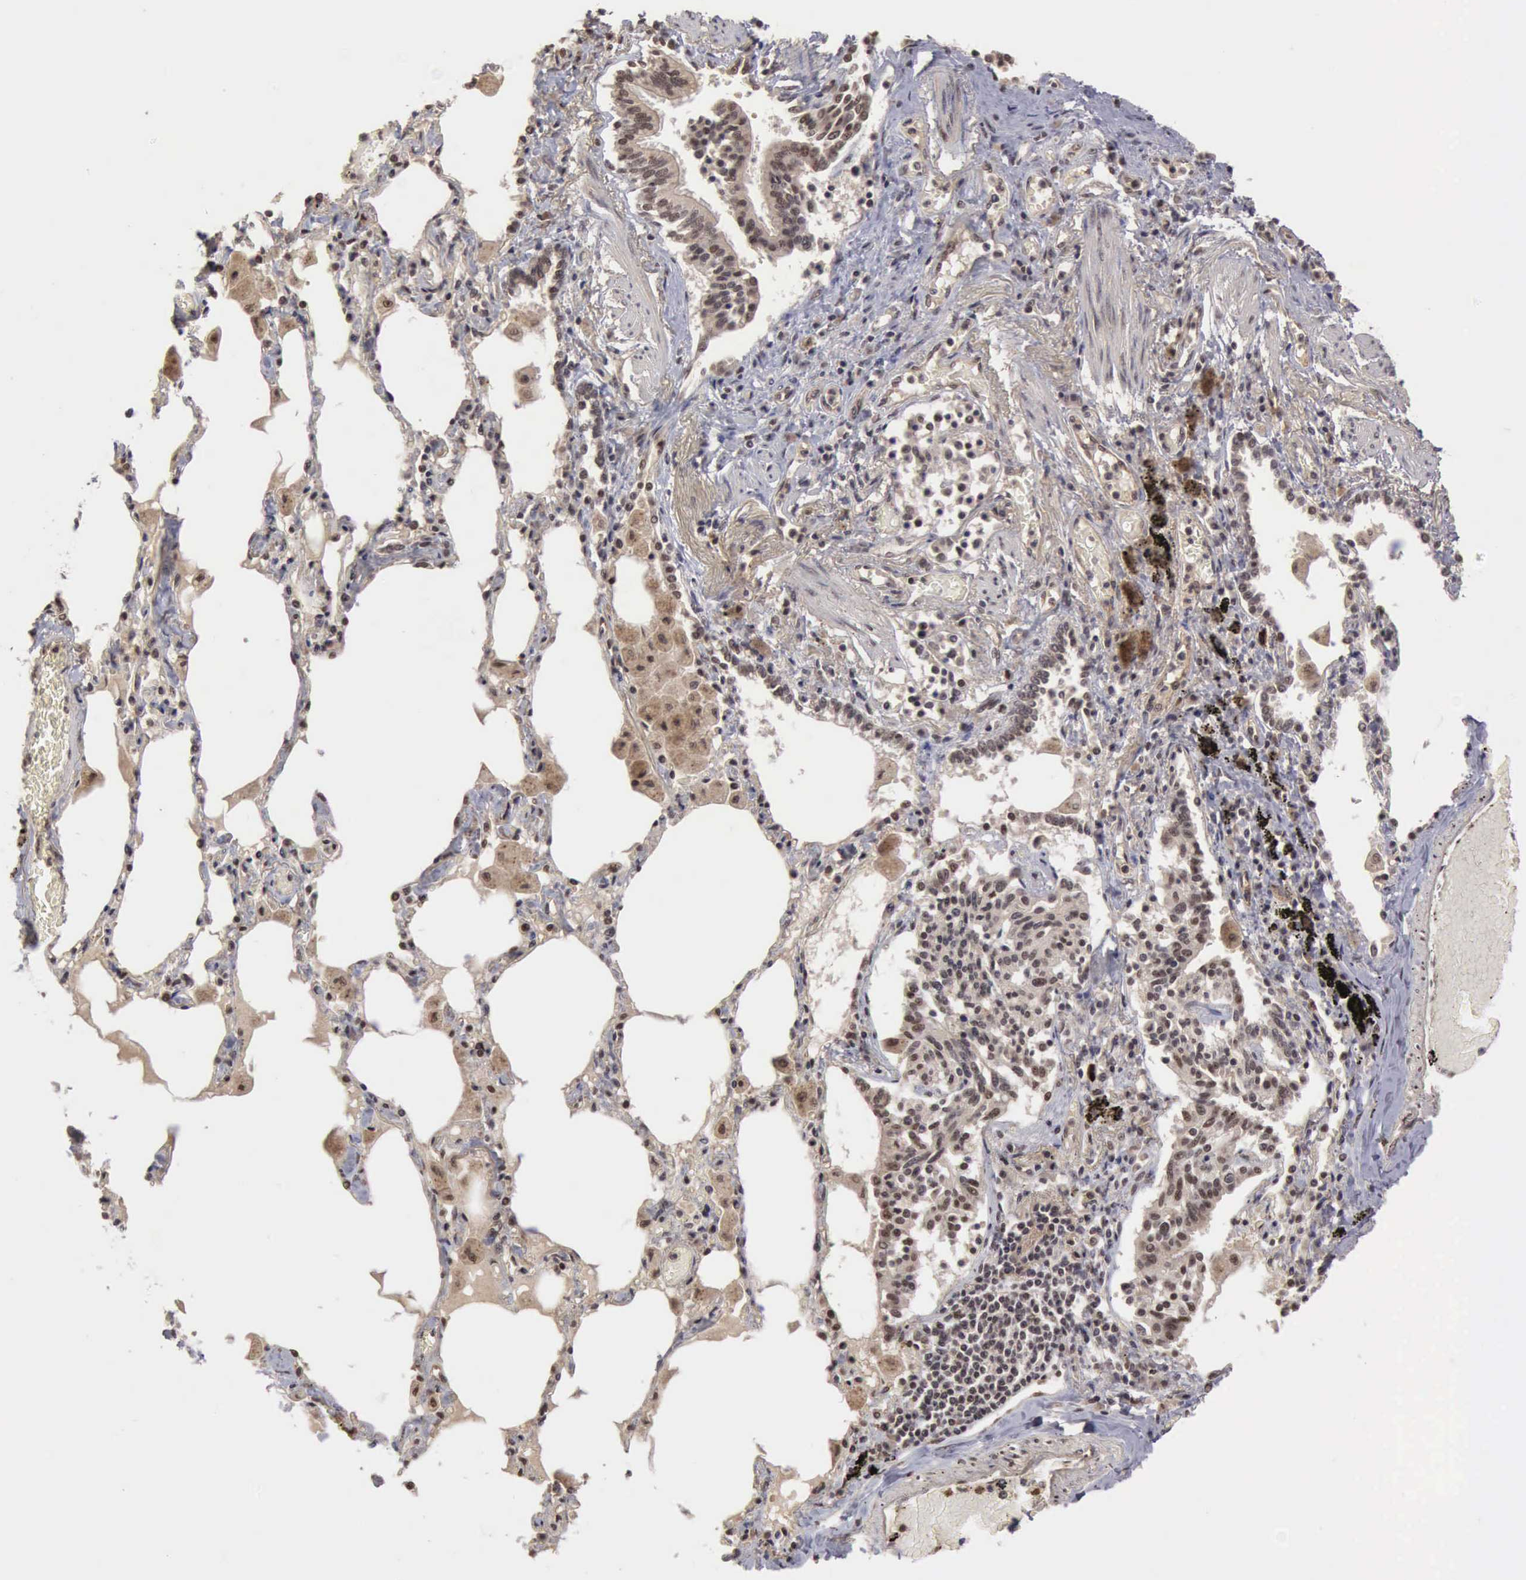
{"staining": {"intensity": "moderate", "quantity": ">75%", "location": "cytoplasmic/membranous,nuclear"}, "tissue": "bronchus", "cell_type": "Respiratory epithelial cells", "image_type": "normal", "snomed": [{"axis": "morphology", "description": "Normal tissue, NOS"}, {"axis": "morphology", "description": "Squamous cell carcinoma, NOS"}, {"axis": "topography", "description": "Bronchus"}, {"axis": "topography", "description": "Lung"}], "caption": "Moderate cytoplasmic/membranous,nuclear protein positivity is present in approximately >75% of respiratory epithelial cells in bronchus. (Brightfield microscopy of DAB IHC at high magnification).", "gene": "CDKN2A", "patient": {"sex": "female", "age": 47}}